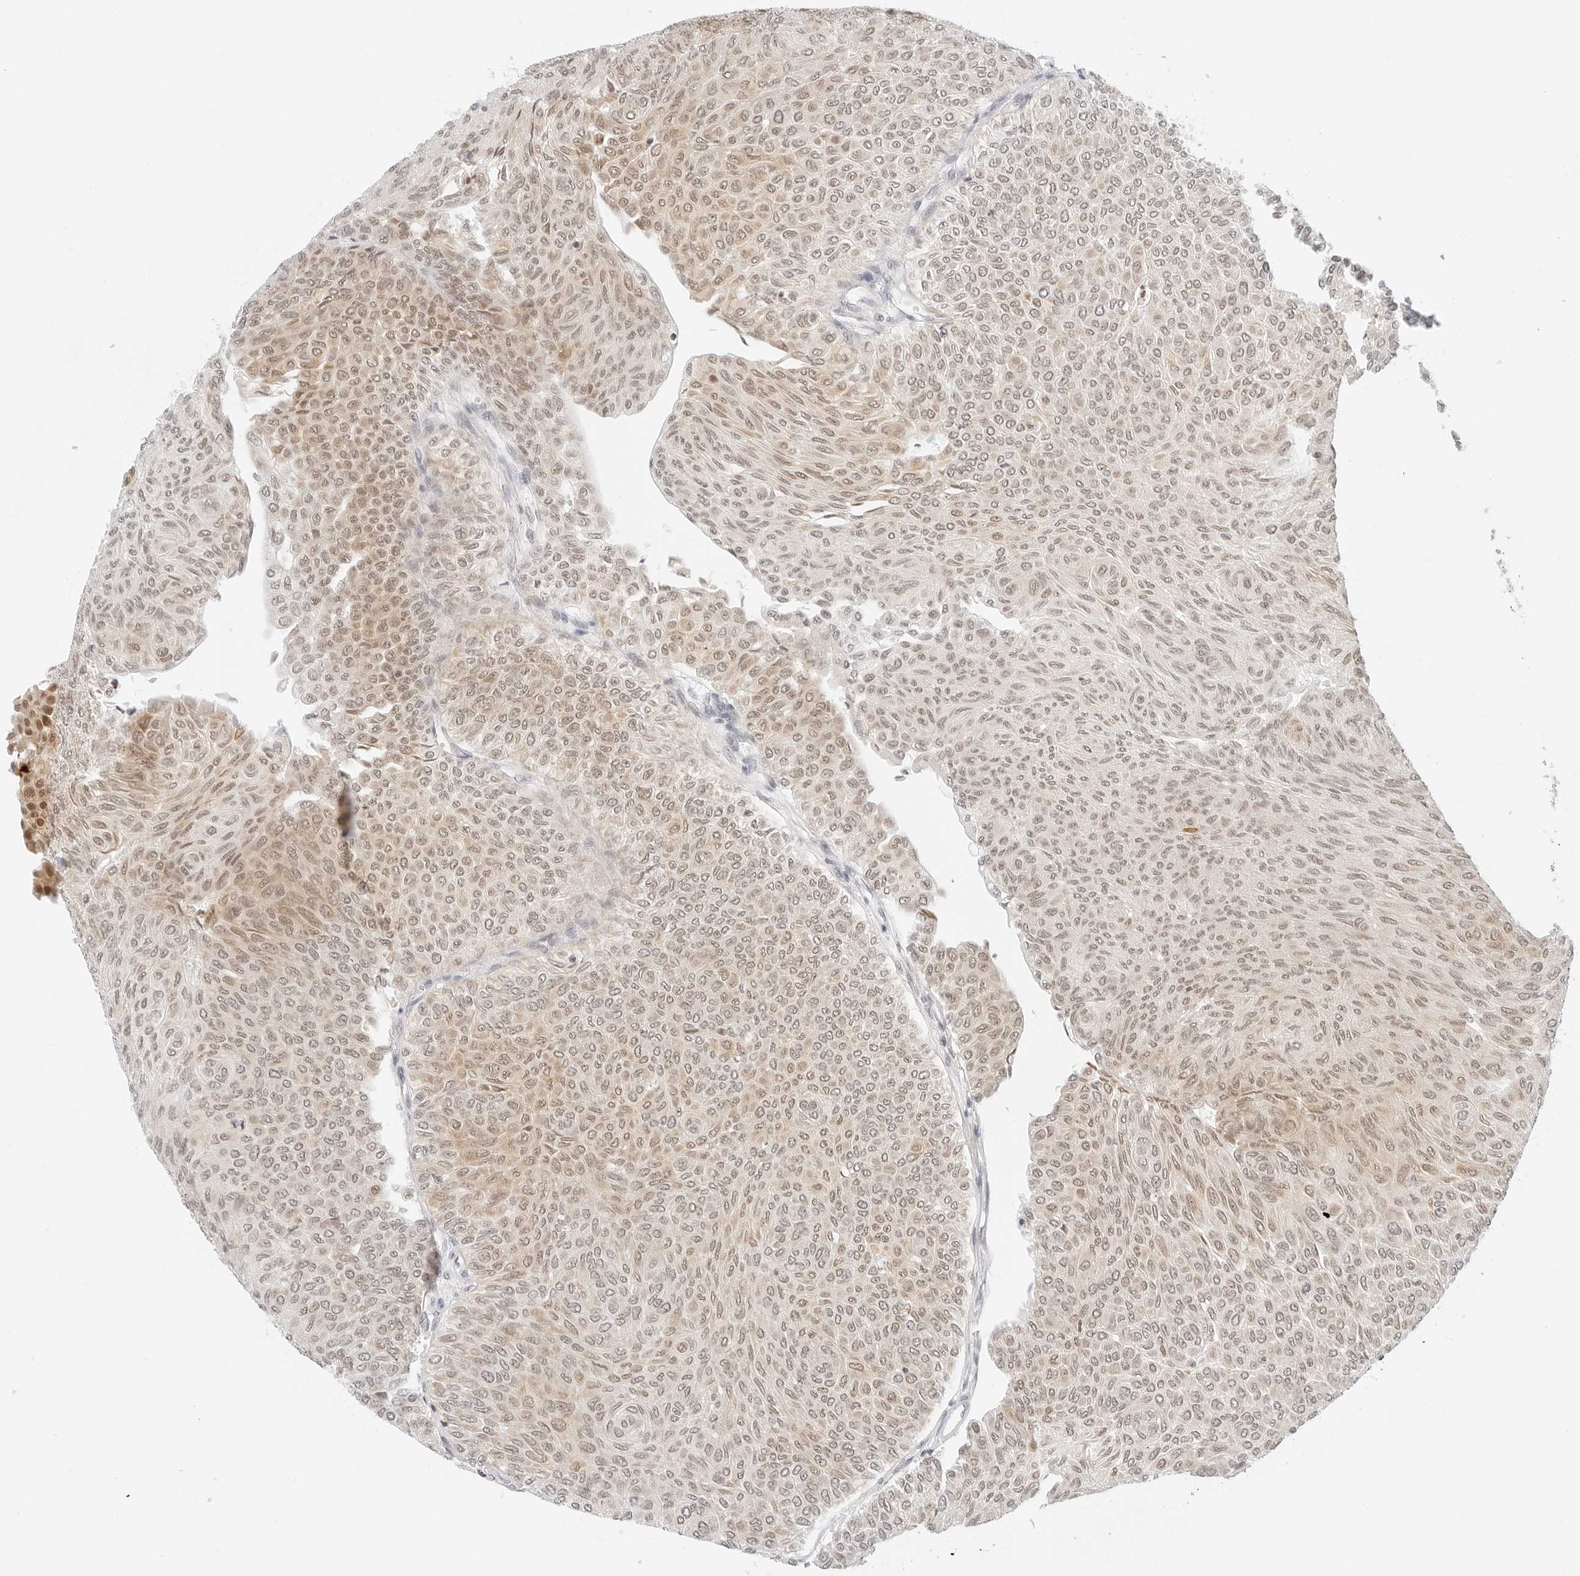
{"staining": {"intensity": "moderate", "quantity": "25%-75%", "location": "nuclear"}, "tissue": "urothelial cancer", "cell_type": "Tumor cells", "image_type": "cancer", "snomed": [{"axis": "morphology", "description": "Urothelial carcinoma, Low grade"}, {"axis": "topography", "description": "Urinary bladder"}], "caption": "Immunohistochemical staining of urothelial cancer demonstrates moderate nuclear protein expression in approximately 25%-75% of tumor cells.", "gene": "POLR3C", "patient": {"sex": "male", "age": 78}}